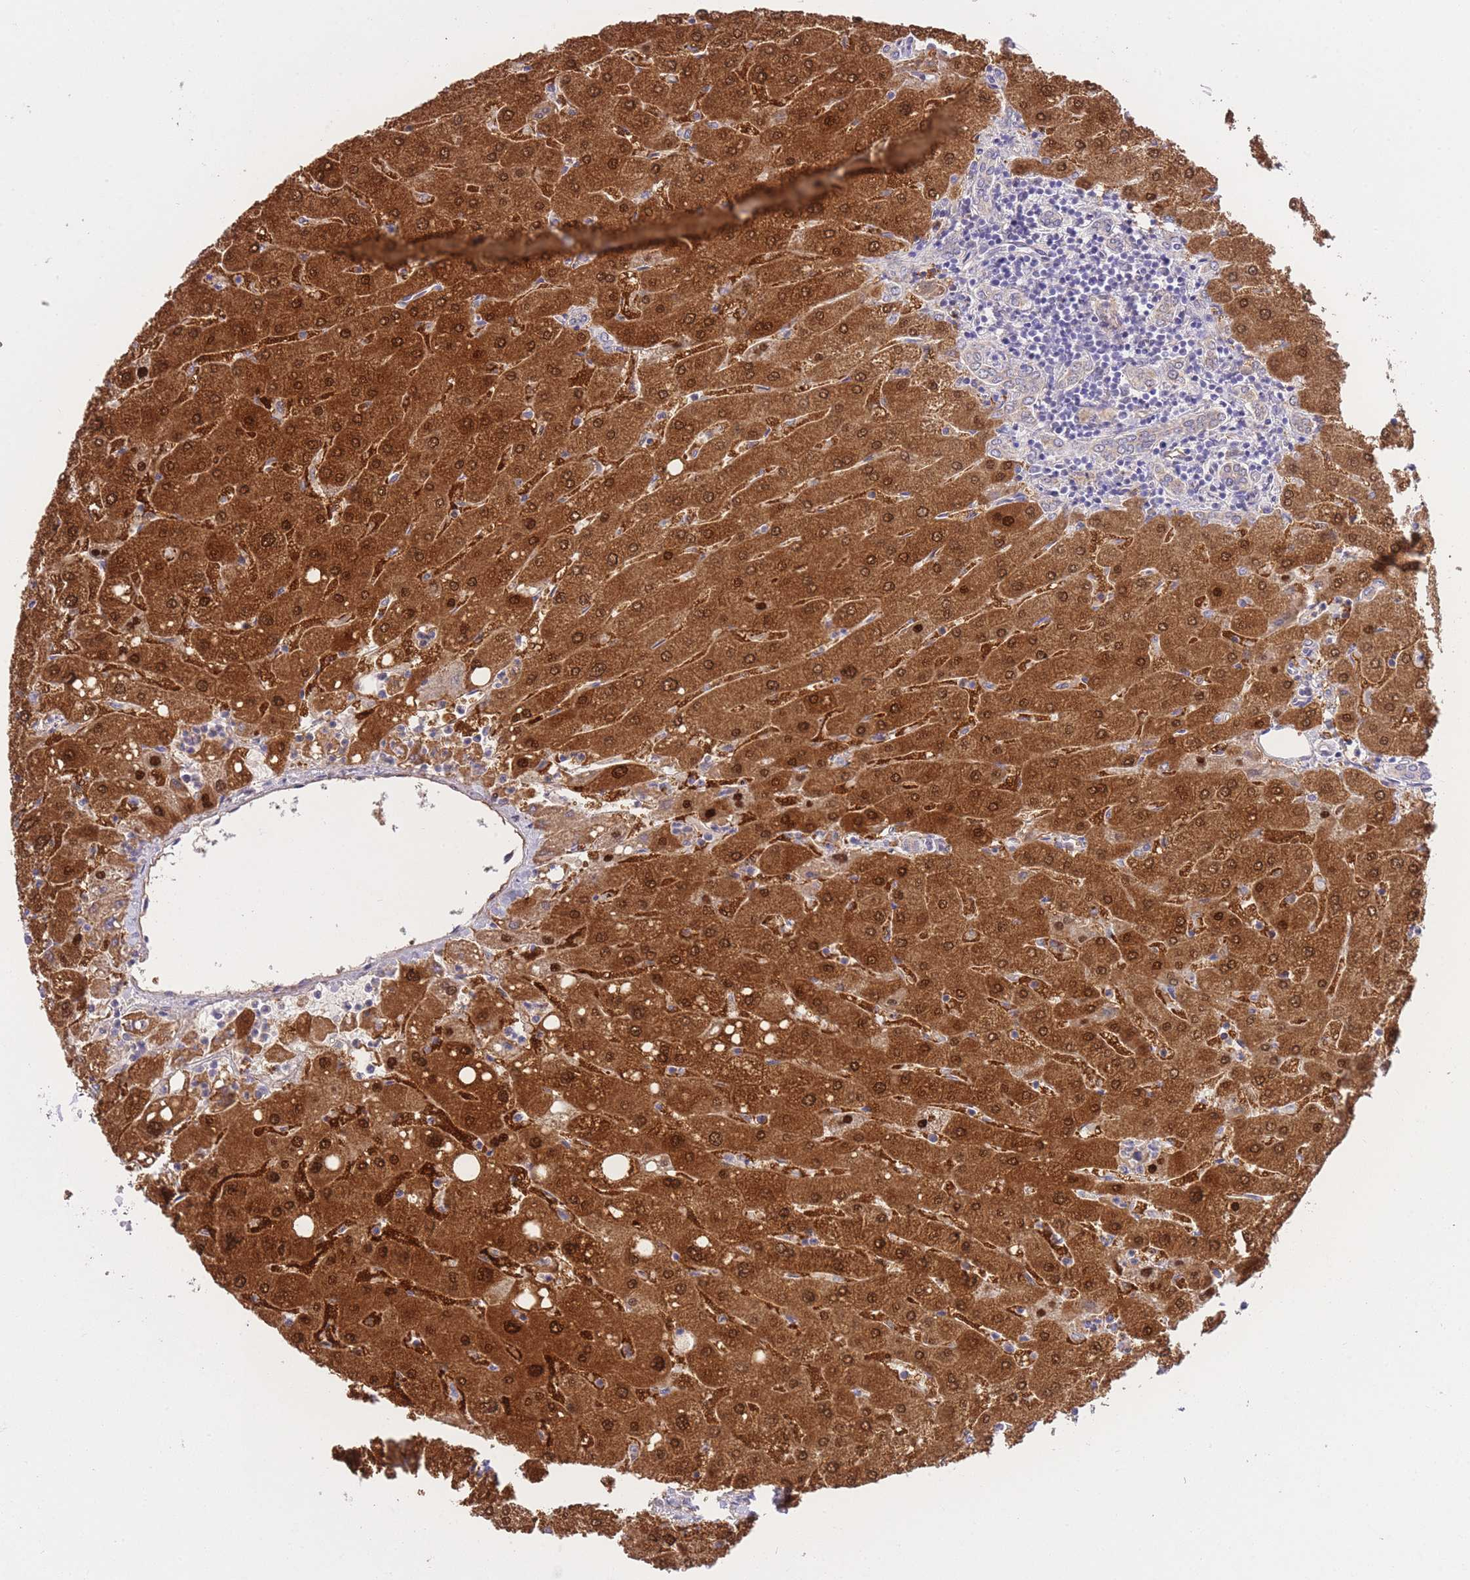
{"staining": {"intensity": "weak", "quantity": "<25%", "location": "cytoplasmic/membranous"}, "tissue": "liver", "cell_type": "Cholangiocytes", "image_type": "normal", "snomed": [{"axis": "morphology", "description": "Normal tissue, NOS"}, {"axis": "topography", "description": "Liver"}], "caption": "Immunohistochemistry of benign liver displays no positivity in cholangiocytes.", "gene": "PGM1", "patient": {"sex": "male", "age": 67}}